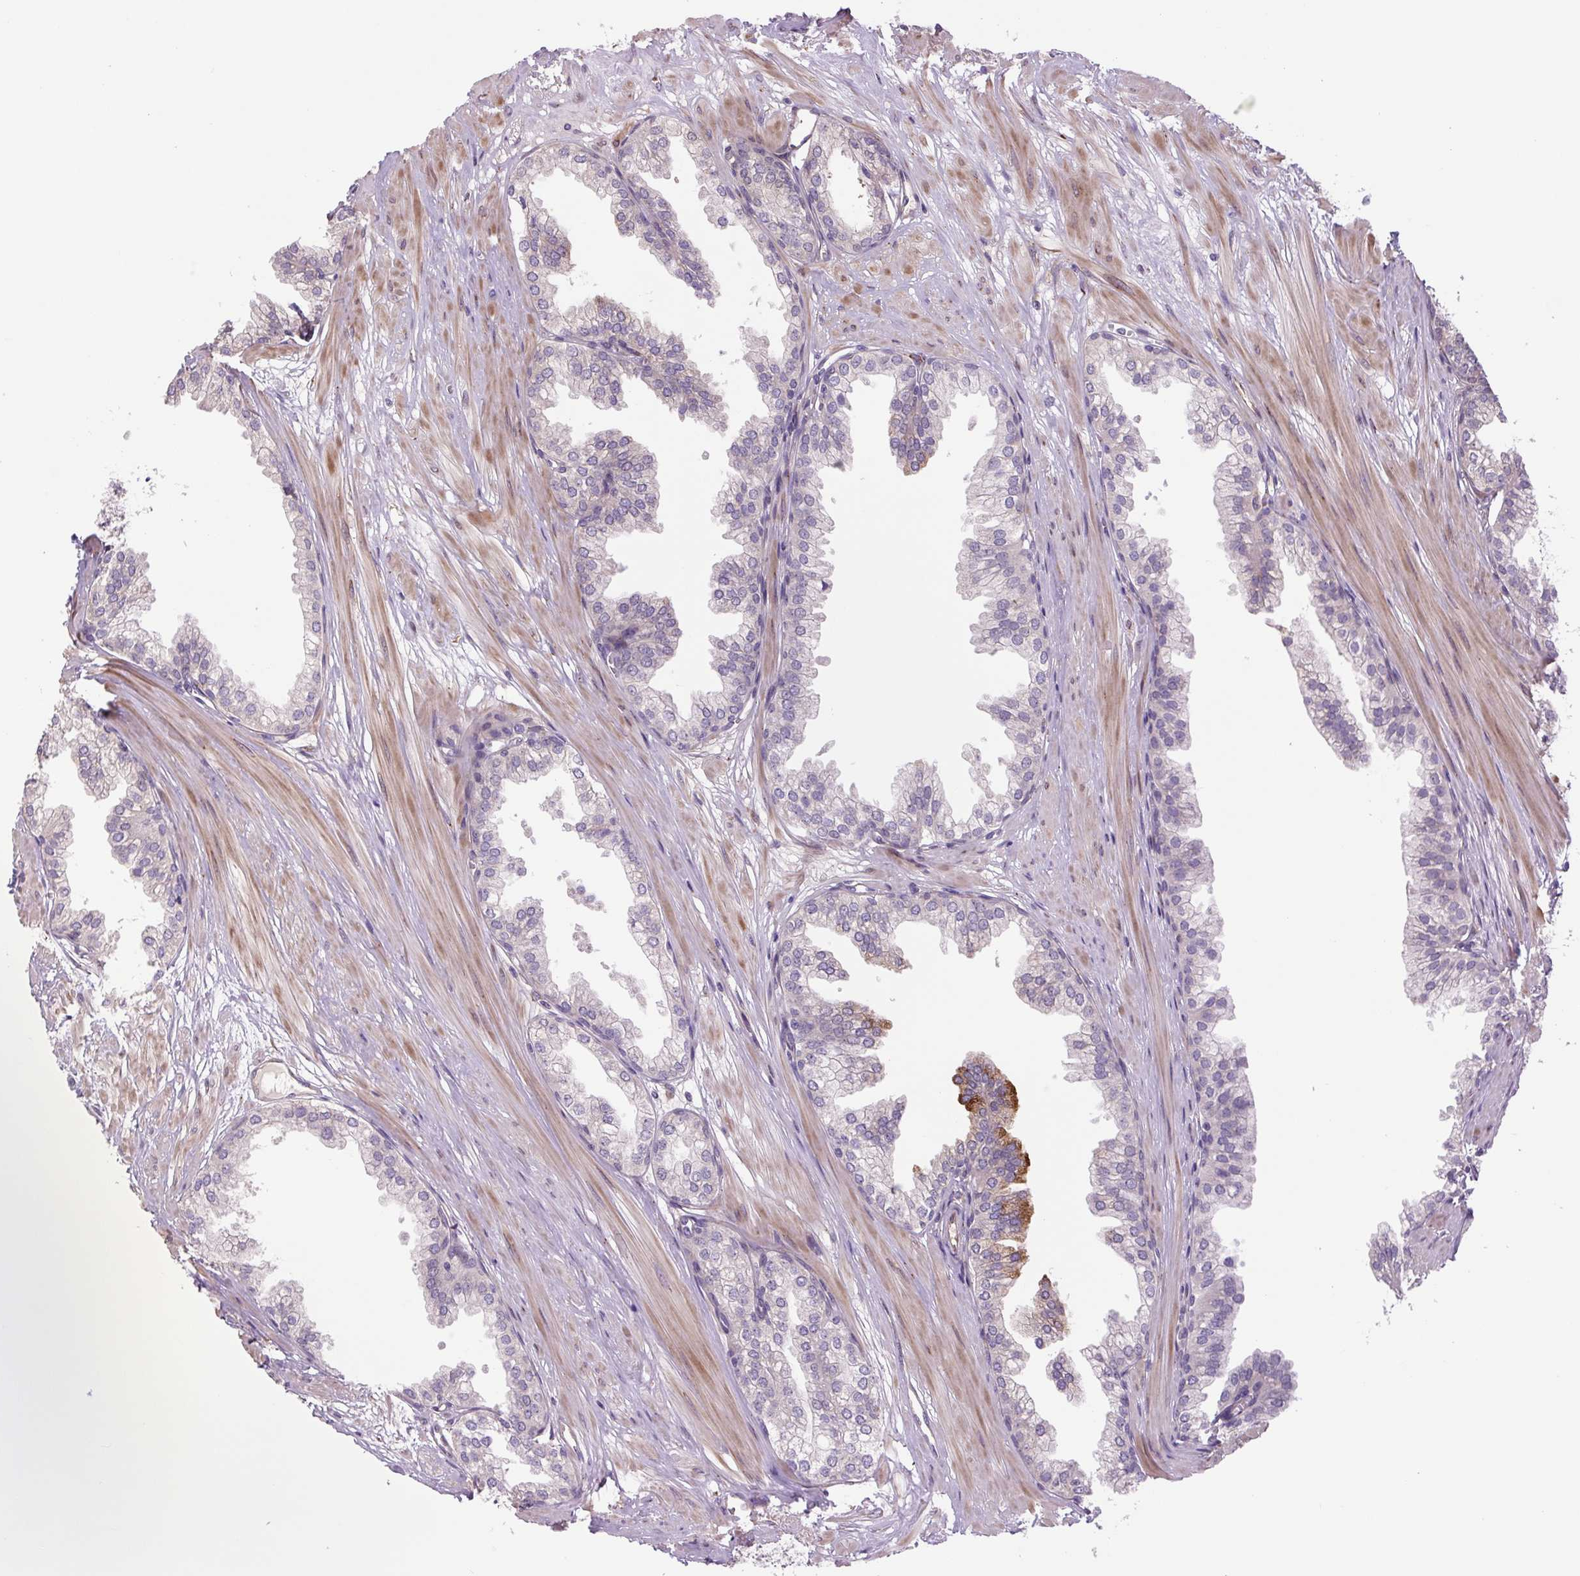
{"staining": {"intensity": "strong", "quantity": "<25%", "location": "cytoplasmic/membranous"}, "tissue": "prostate", "cell_type": "Glandular cells", "image_type": "normal", "snomed": [{"axis": "morphology", "description": "Normal tissue, NOS"}, {"axis": "topography", "description": "Prostate"}, {"axis": "topography", "description": "Peripheral nerve tissue"}], "caption": "Glandular cells reveal strong cytoplasmic/membranous positivity in approximately <25% of cells in unremarkable prostate.", "gene": "PLA2G4A", "patient": {"sex": "male", "age": 55}}